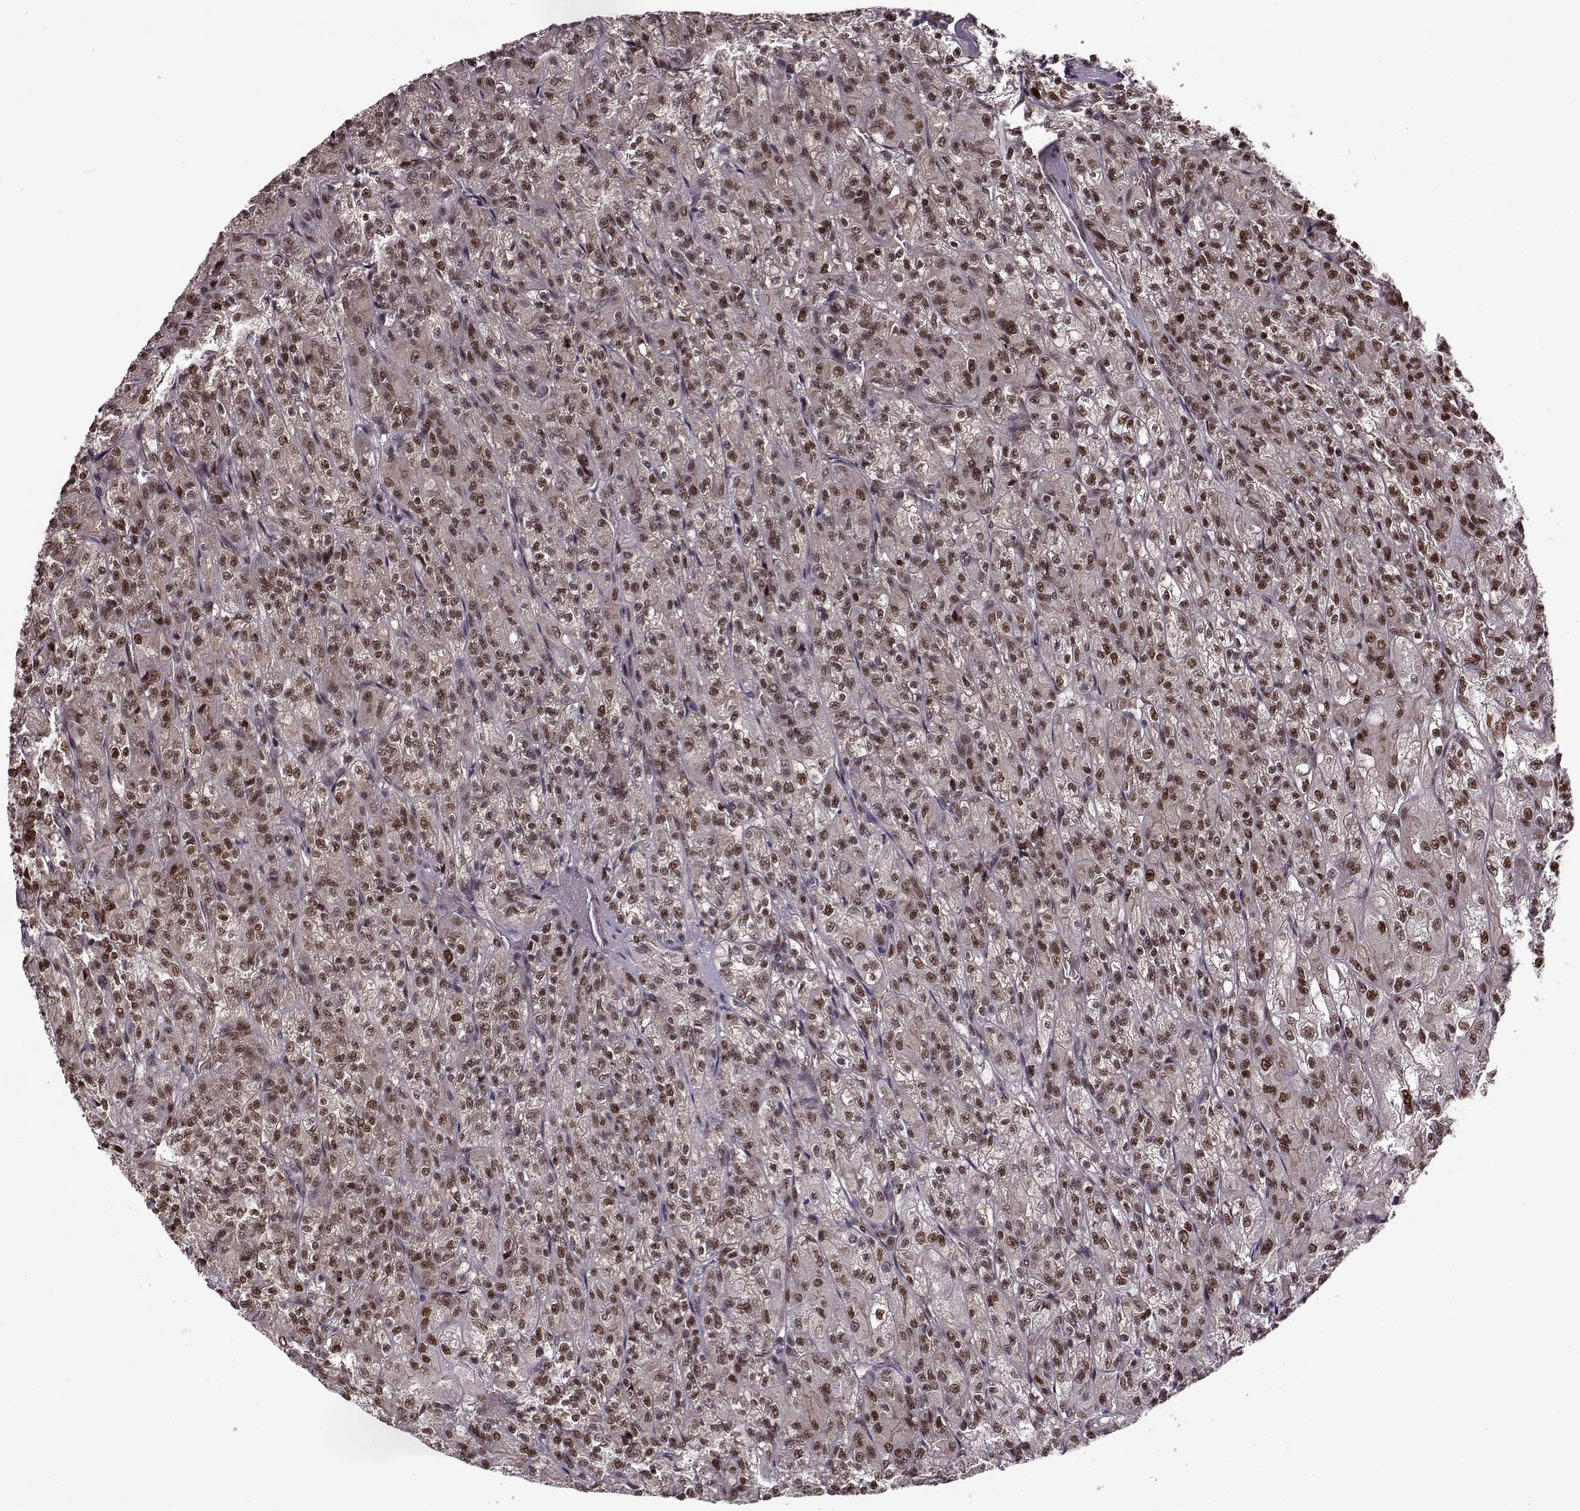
{"staining": {"intensity": "moderate", "quantity": ">75%", "location": "nuclear"}, "tissue": "renal cancer", "cell_type": "Tumor cells", "image_type": "cancer", "snomed": [{"axis": "morphology", "description": "Adenocarcinoma, NOS"}, {"axis": "topography", "description": "Kidney"}], "caption": "Tumor cells exhibit moderate nuclear positivity in approximately >75% of cells in renal cancer.", "gene": "FTO", "patient": {"sex": "female", "age": 70}}